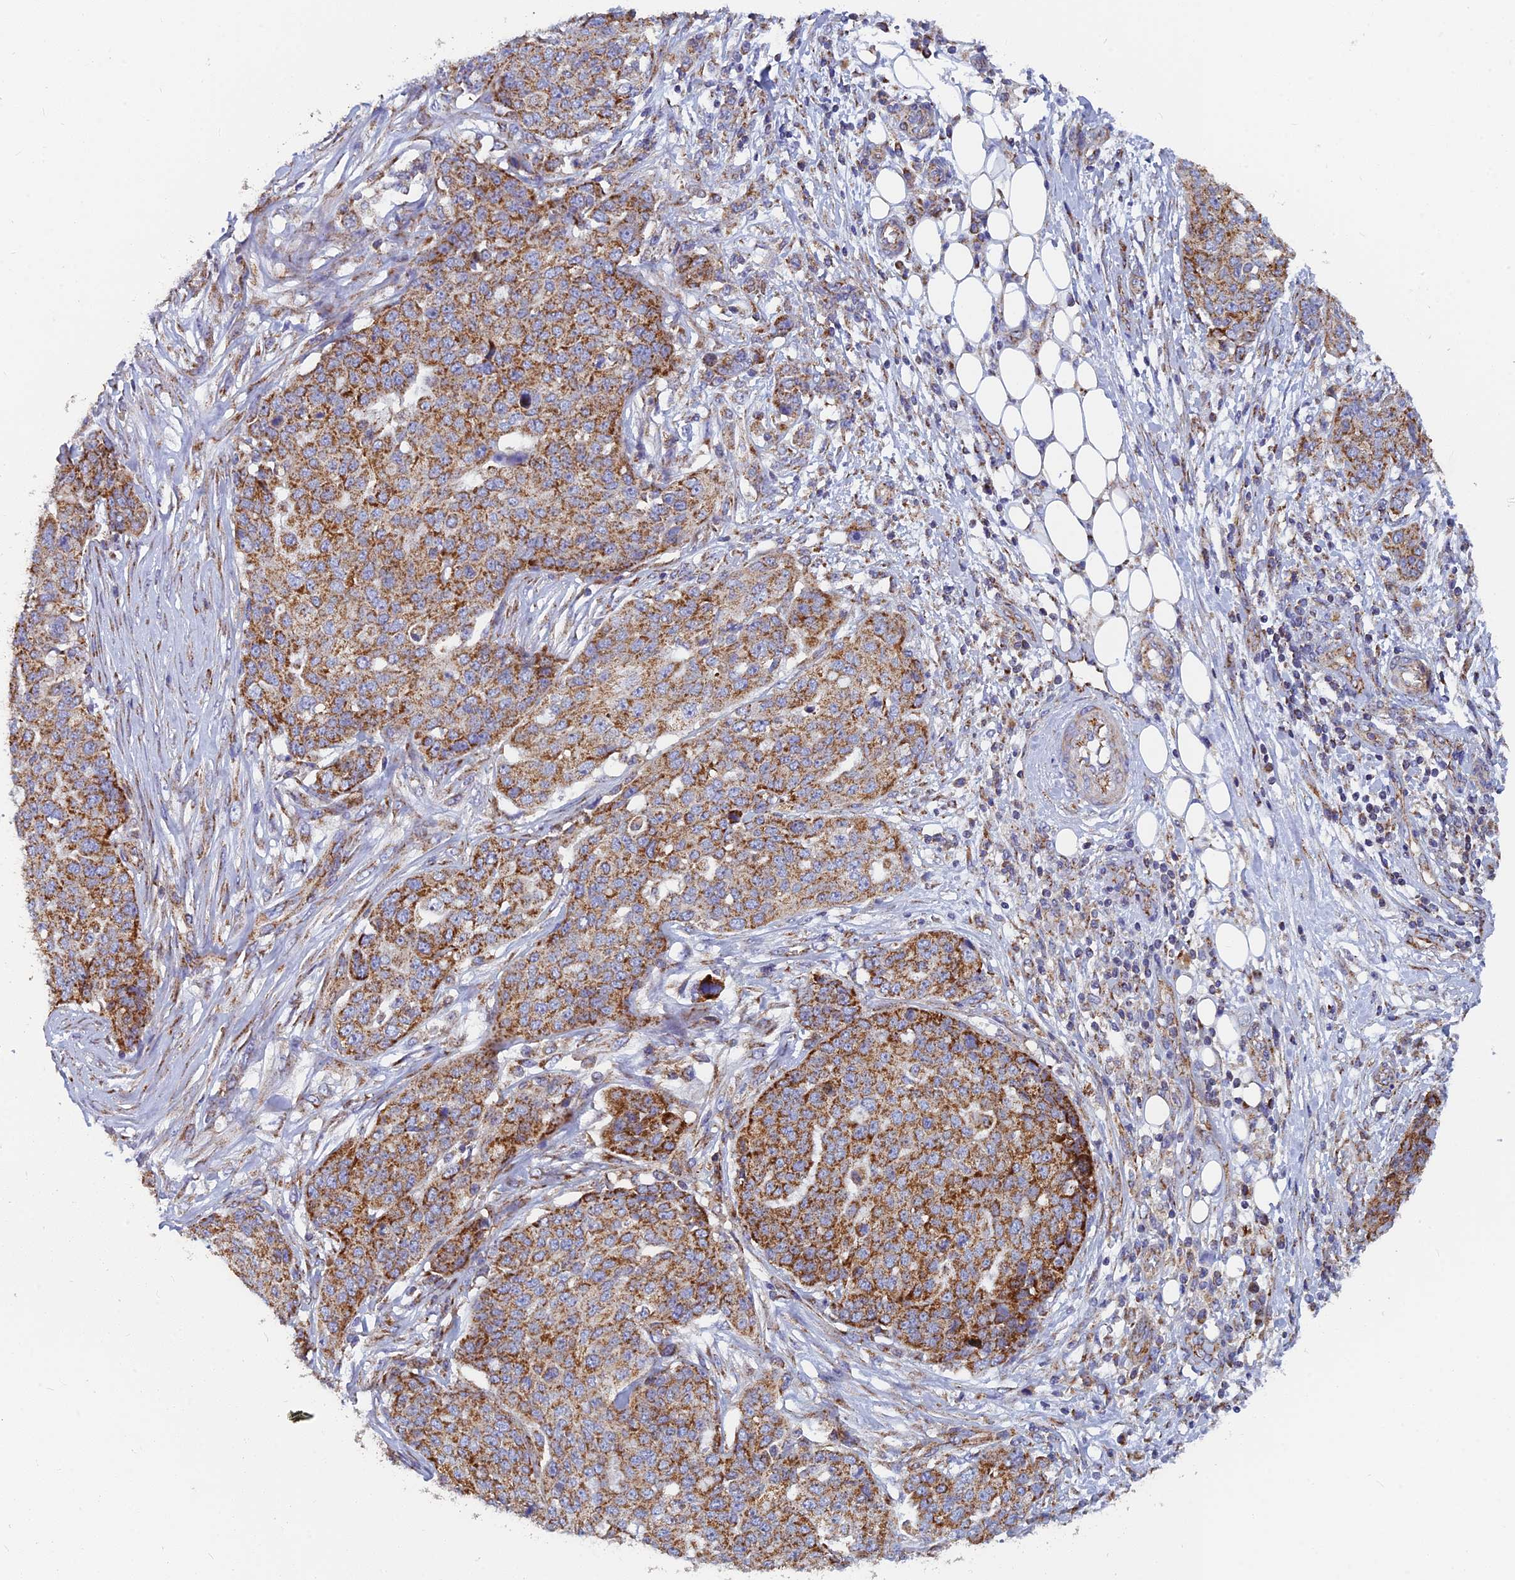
{"staining": {"intensity": "moderate", "quantity": ">75%", "location": "cytoplasmic/membranous"}, "tissue": "ovarian cancer", "cell_type": "Tumor cells", "image_type": "cancer", "snomed": [{"axis": "morphology", "description": "Cystadenocarcinoma, serous, NOS"}, {"axis": "topography", "description": "Soft tissue"}, {"axis": "topography", "description": "Ovary"}], "caption": "Immunohistochemistry of serous cystadenocarcinoma (ovarian) exhibits medium levels of moderate cytoplasmic/membranous expression in about >75% of tumor cells.", "gene": "MRPS9", "patient": {"sex": "female", "age": 57}}